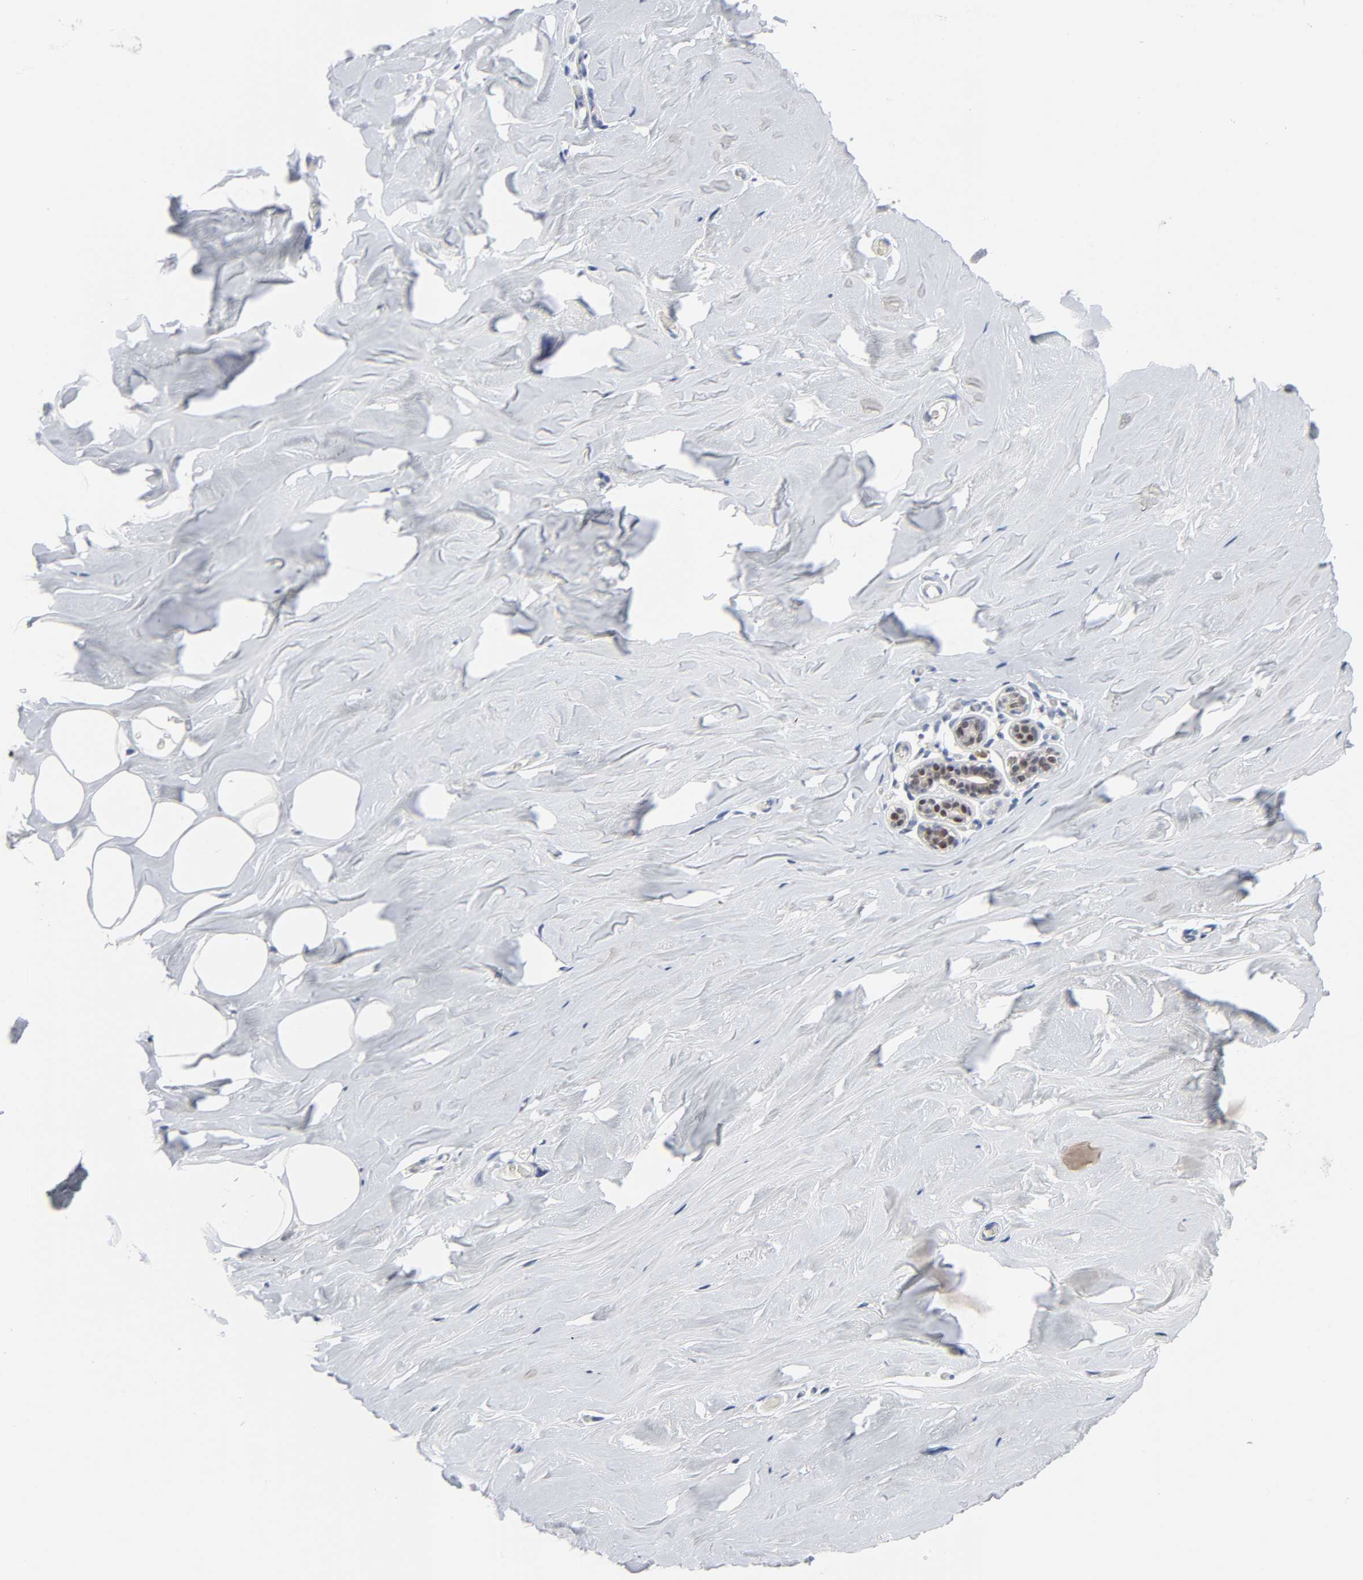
{"staining": {"intensity": "negative", "quantity": "none", "location": "none"}, "tissue": "breast", "cell_type": "Adipocytes", "image_type": "normal", "snomed": [{"axis": "morphology", "description": "Normal tissue, NOS"}, {"axis": "topography", "description": "Breast"}], "caption": "Adipocytes are negative for brown protein staining in normal breast. (DAB IHC visualized using brightfield microscopy, high magnification).", "gene": "WEE1", "patient": {"sex": "female", "age": 75}}